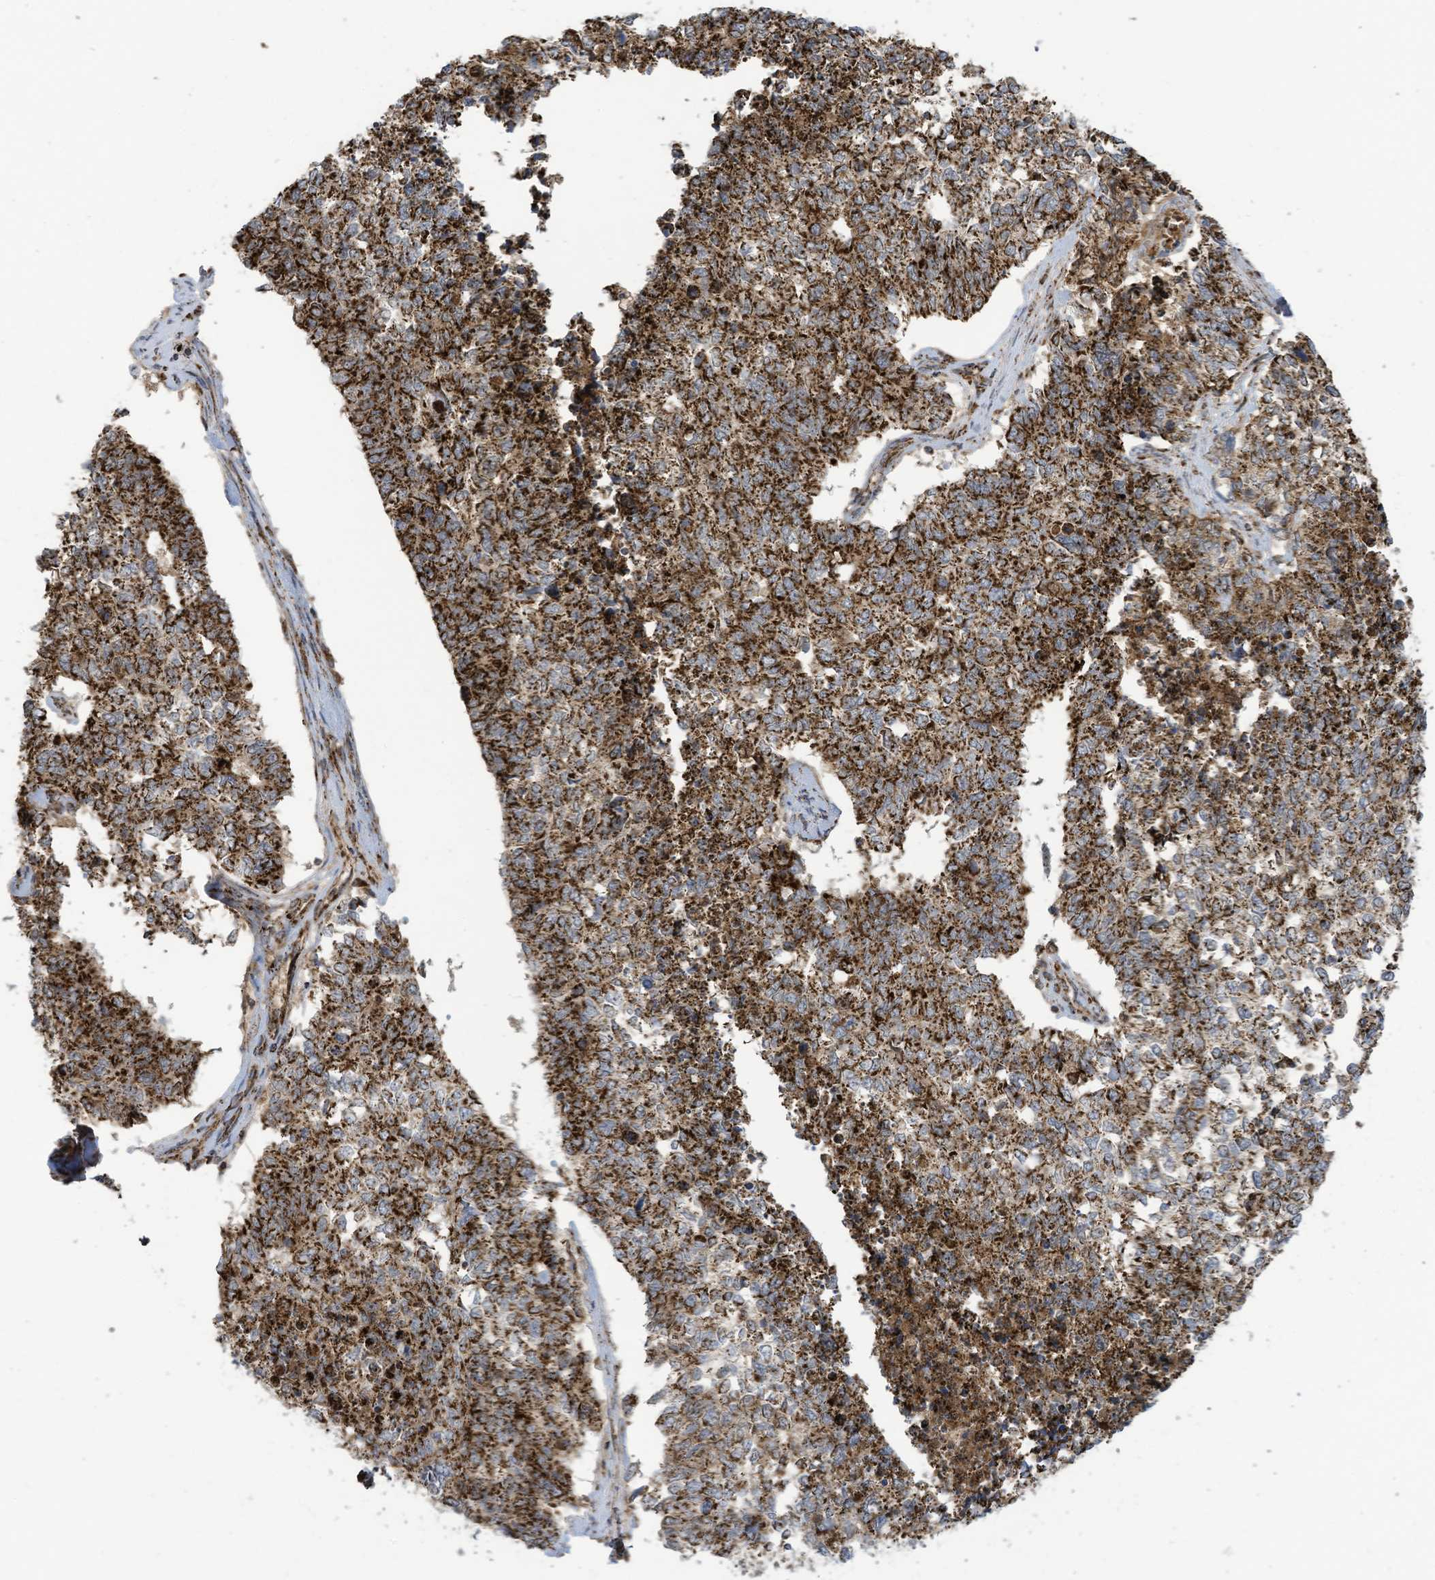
{"staining": {"intensity": "strong", "quantity": ">75%", "location": "cytoplasmic/membranous"}, "tissue": "cervical cancer", "cell_type": "Tumor cells", "image_type": "cancer", "snomed": [{"axis": "morphology", "description": "Squamous cell carcinoma, NOS"}, {"axis": "topography", "description": "Cervix"}], "caption": "Immunohistochemistry histopathology image of human cervical cancer stained for a protein (brown), which exhibits high levels of strong cytoplasmic/membranous staining in about >75% of tumor cells.", "gene": "COX10", "patient": {"sex": "female", "age": 63}}